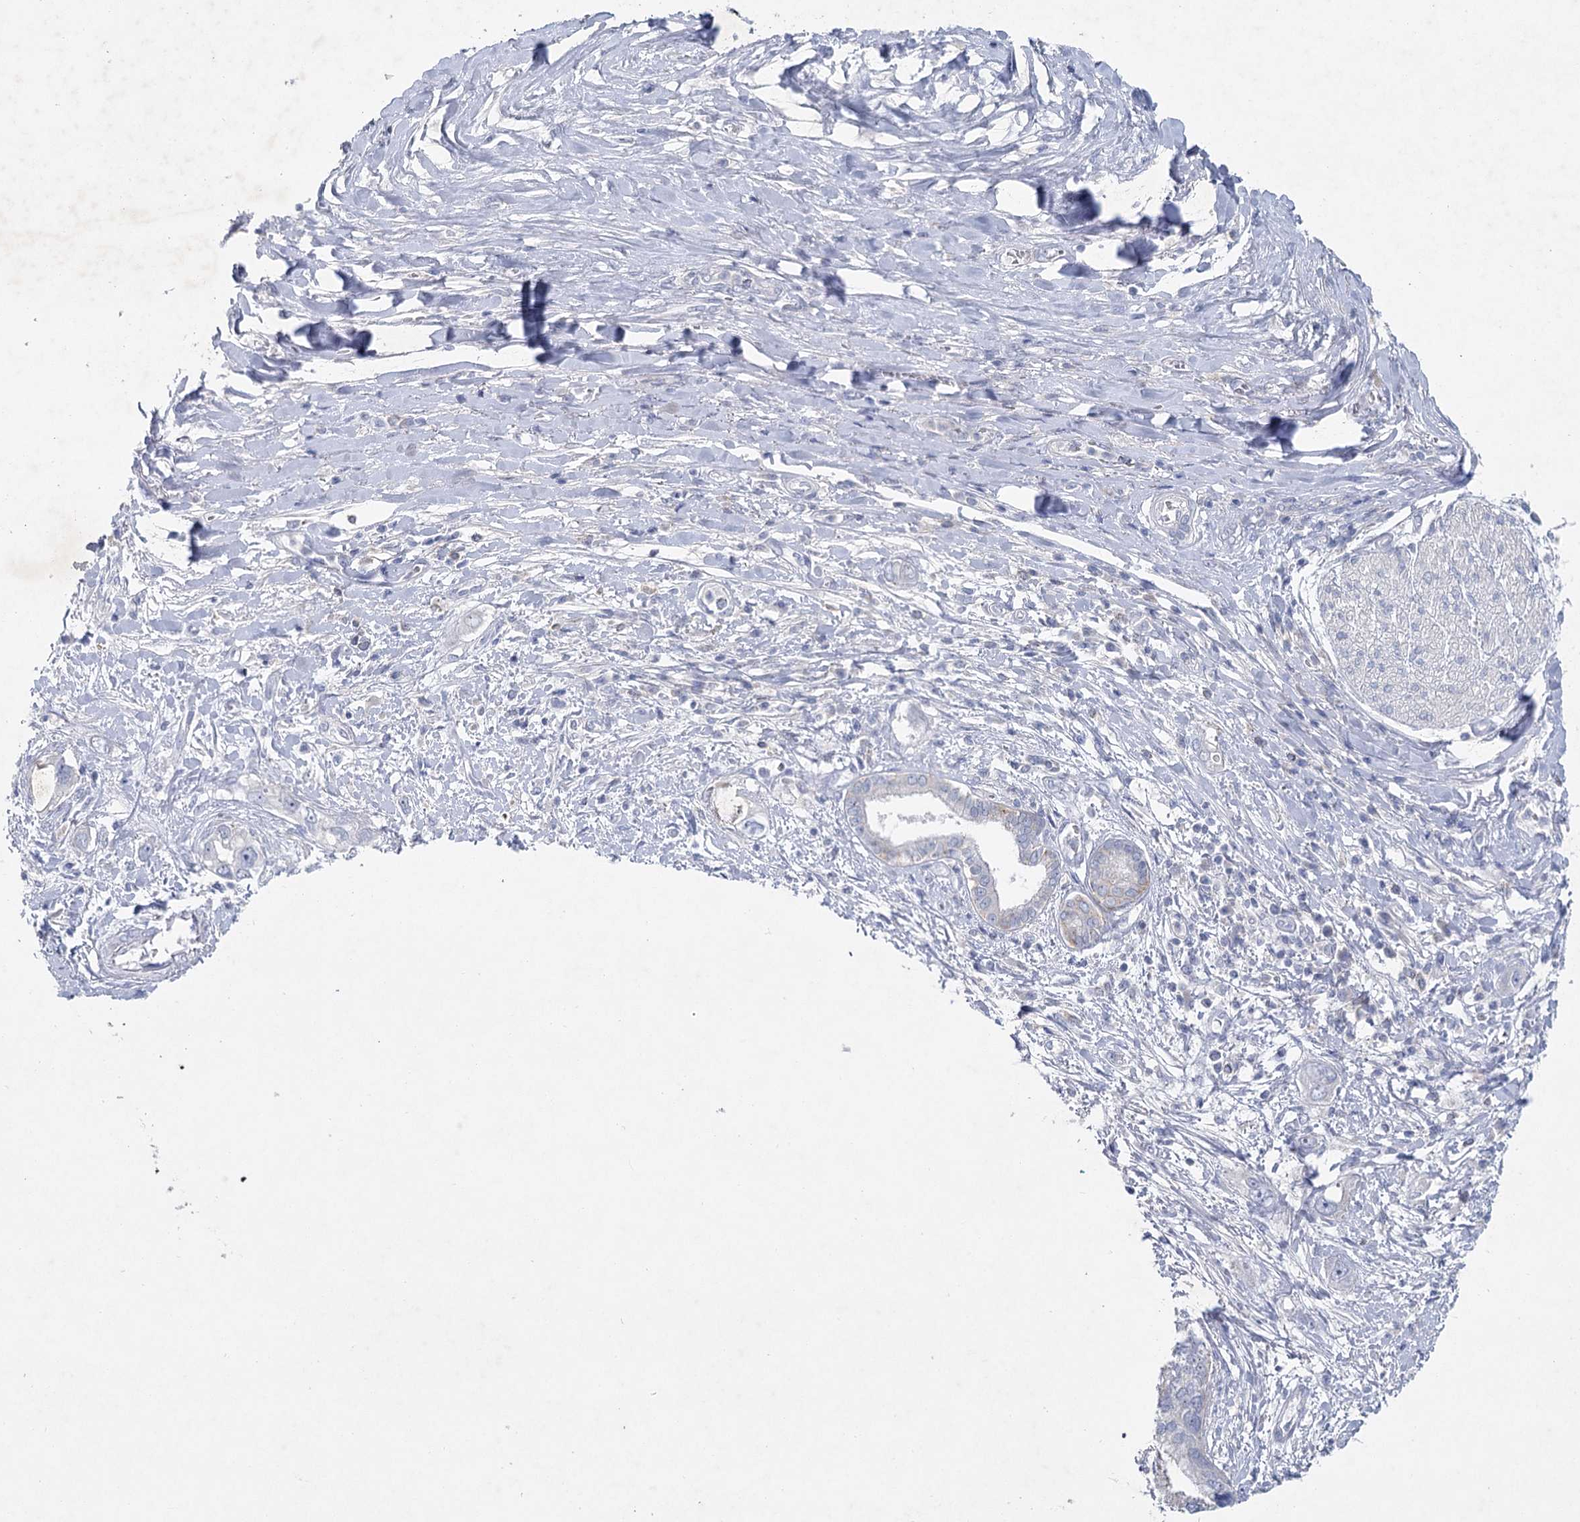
{"staining": {"intensity": "negative", "quantity": "none", "location": "none"}, "tissue": "pancreatic cancer", "cell_type": "Tumor cells", "image_type": "cancer", "snomed": [{"axis": "morphology", "description": "Inflammation, NOS"}, {"axis": "morphology", "description": "Adenocarcinoma, NOS"}, {"axis": "topography", "description": "Pancreas"}], "caption": "Immunohistochemistry of pancreatic cancer displays no staining in tumor cells.", "gene": "MAP3K13", "patient": {"sex": "female", "age": 56}}